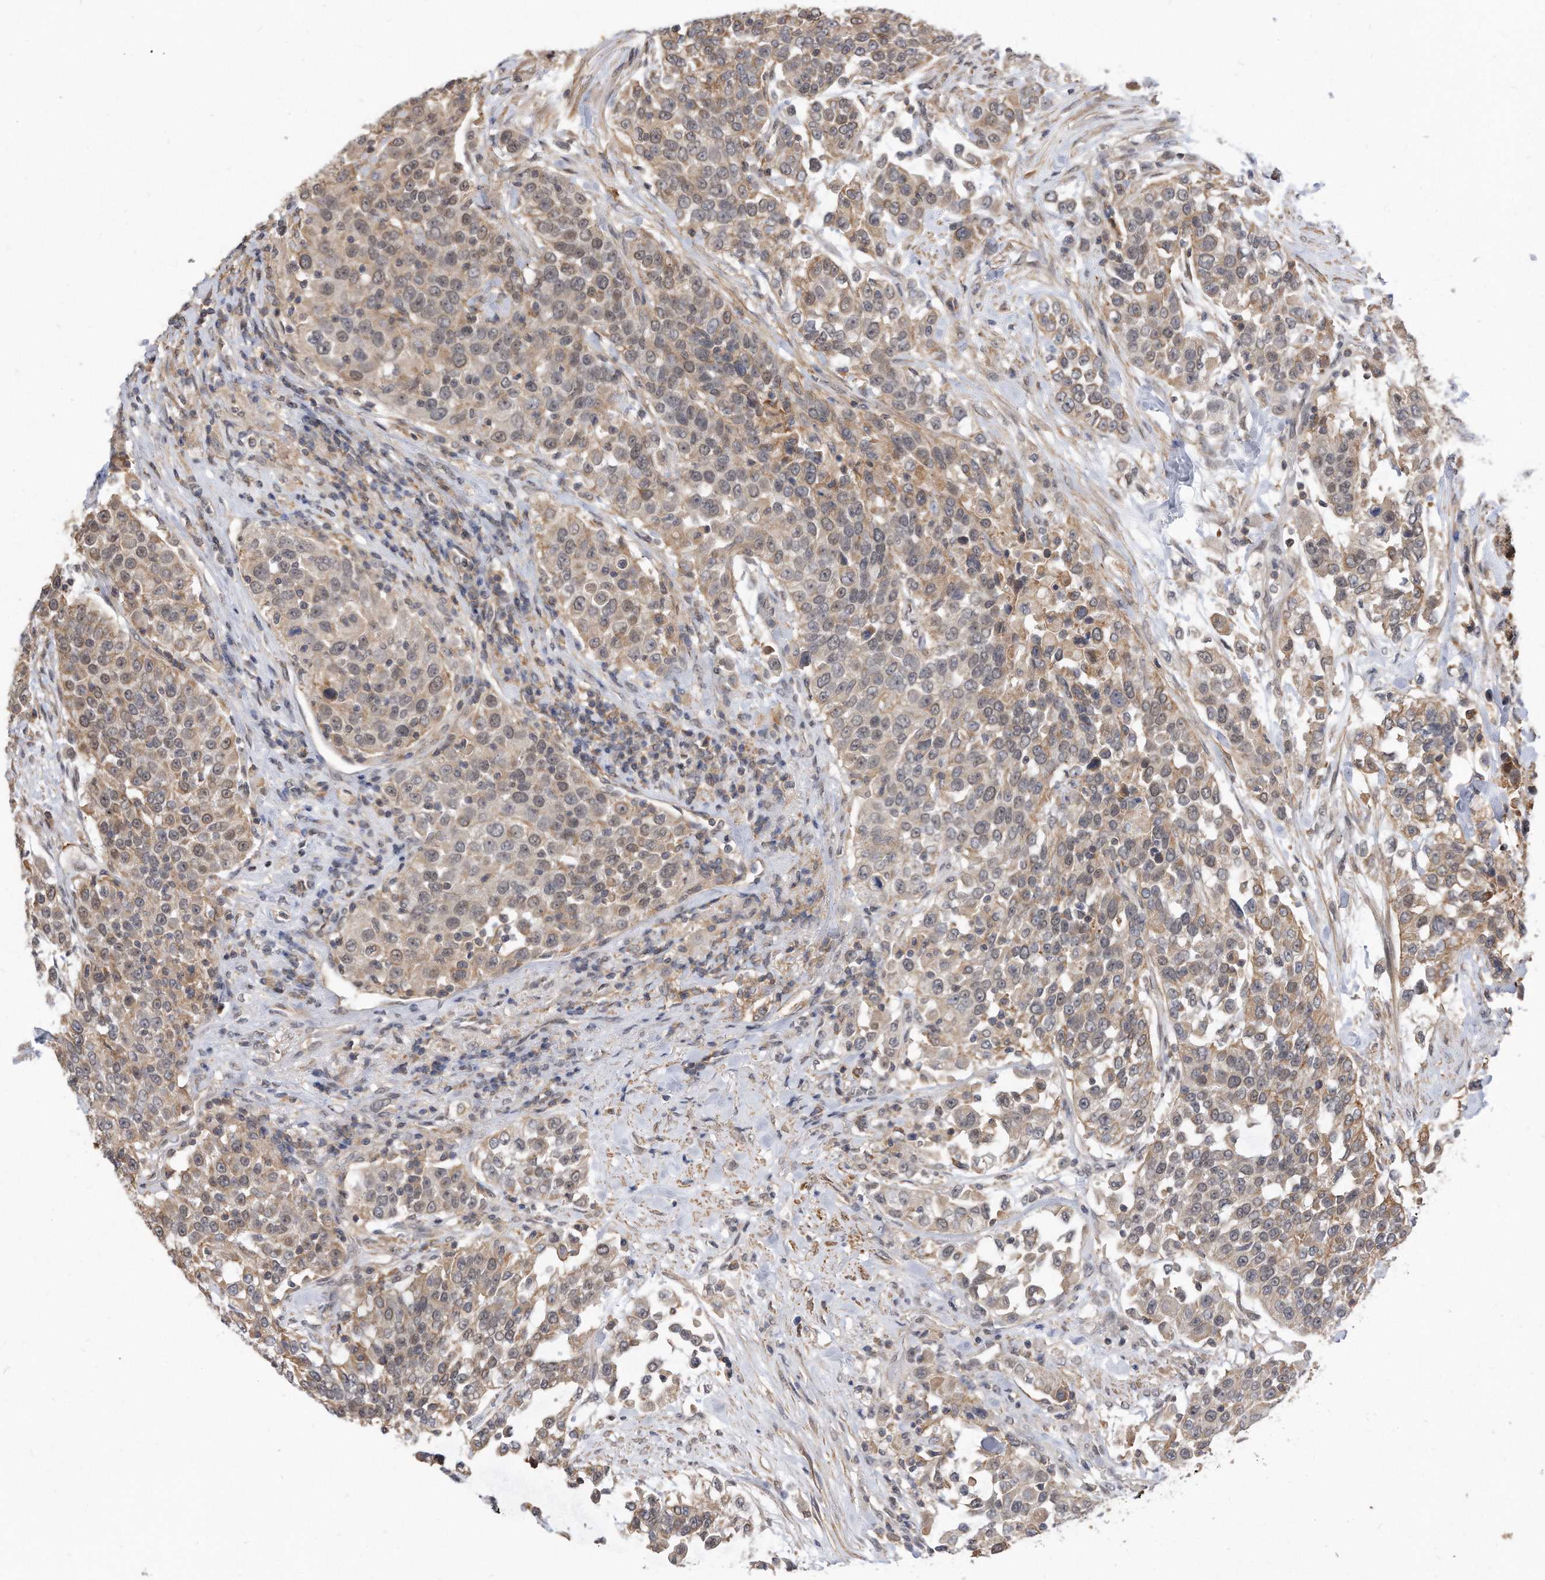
{"staining": {"intensity": "weak", "quantity": "25%-75%", "location": "cytoplasmic/membranous"}, "tissue": "urothelial cancer", "cell_type": "Tumor cells", "image_type": "cancer", "snomed": [{"axis": "morphology", "description": "Urothelial carcinoma, High grade"}, {"axis": "topography", "description": "Urinary bladder"}], "caption": "This is an image of IHC staining of high-grade urothelial carcinoma, which shows weak positivity in the cytoplasmic/membranous of tumor cells.", "gene": "TCP1", "patient": {"sex": "female", "age": 80}}